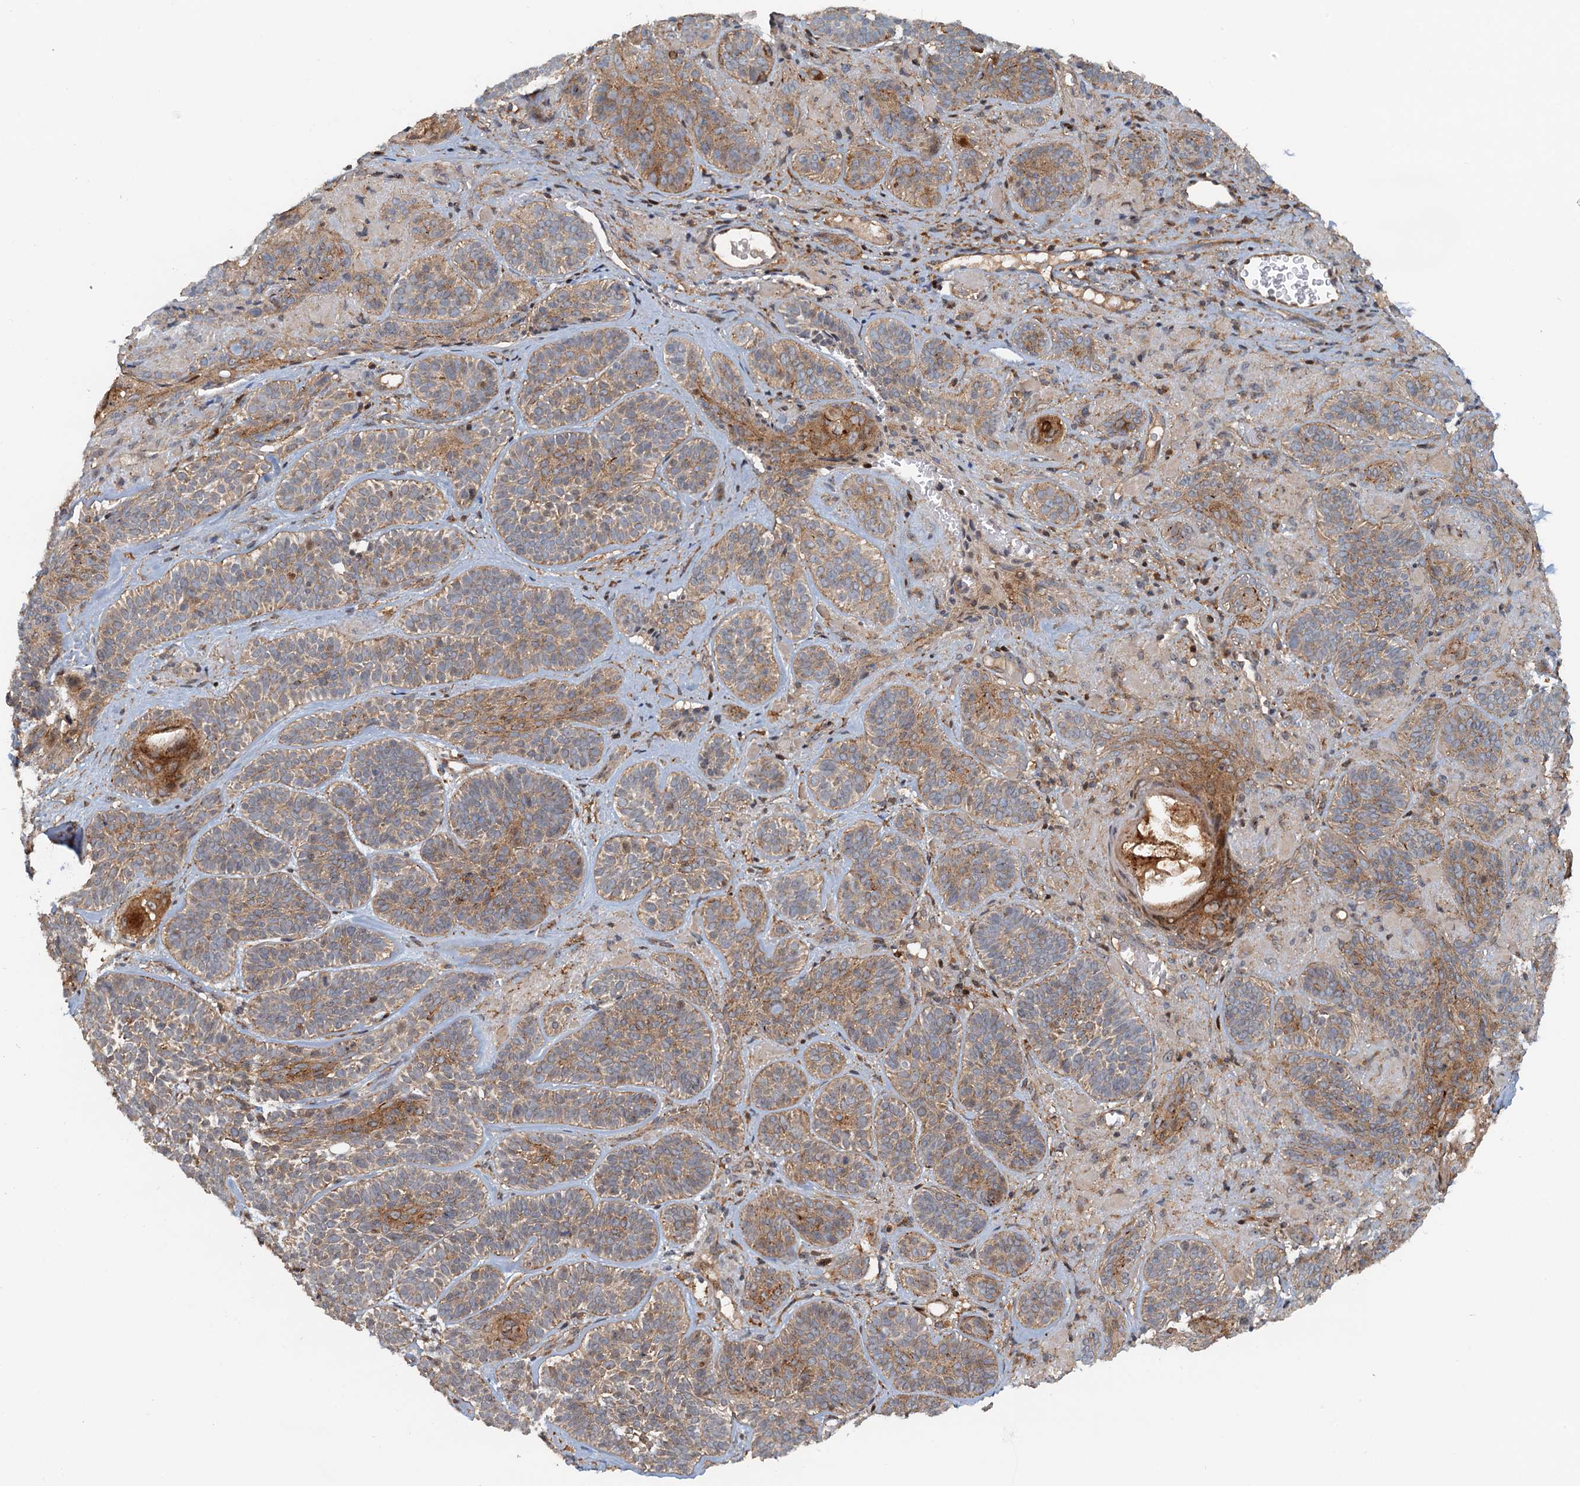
{"staining": {"intensity": "moderate", "quantity": ">75%", "location": "cytoplasmic/membranous"}, "tissue": "skin cancer", "cell_type": "Tumor cells", "image_type": "cancer", "snomed": [{"axis": "morphology", "description": "Basal cell carcinoma"}, {"axis": "topography", "description": "Skin"}], "caption": "Protein expression analysis of human skin basal cell carcinoma reveals moderate cytoplasmic/membranous staining in approximately >75% of tumor cells.", "gene": "TOLLIP", "patient": {"sex": "male", "age": 85}}